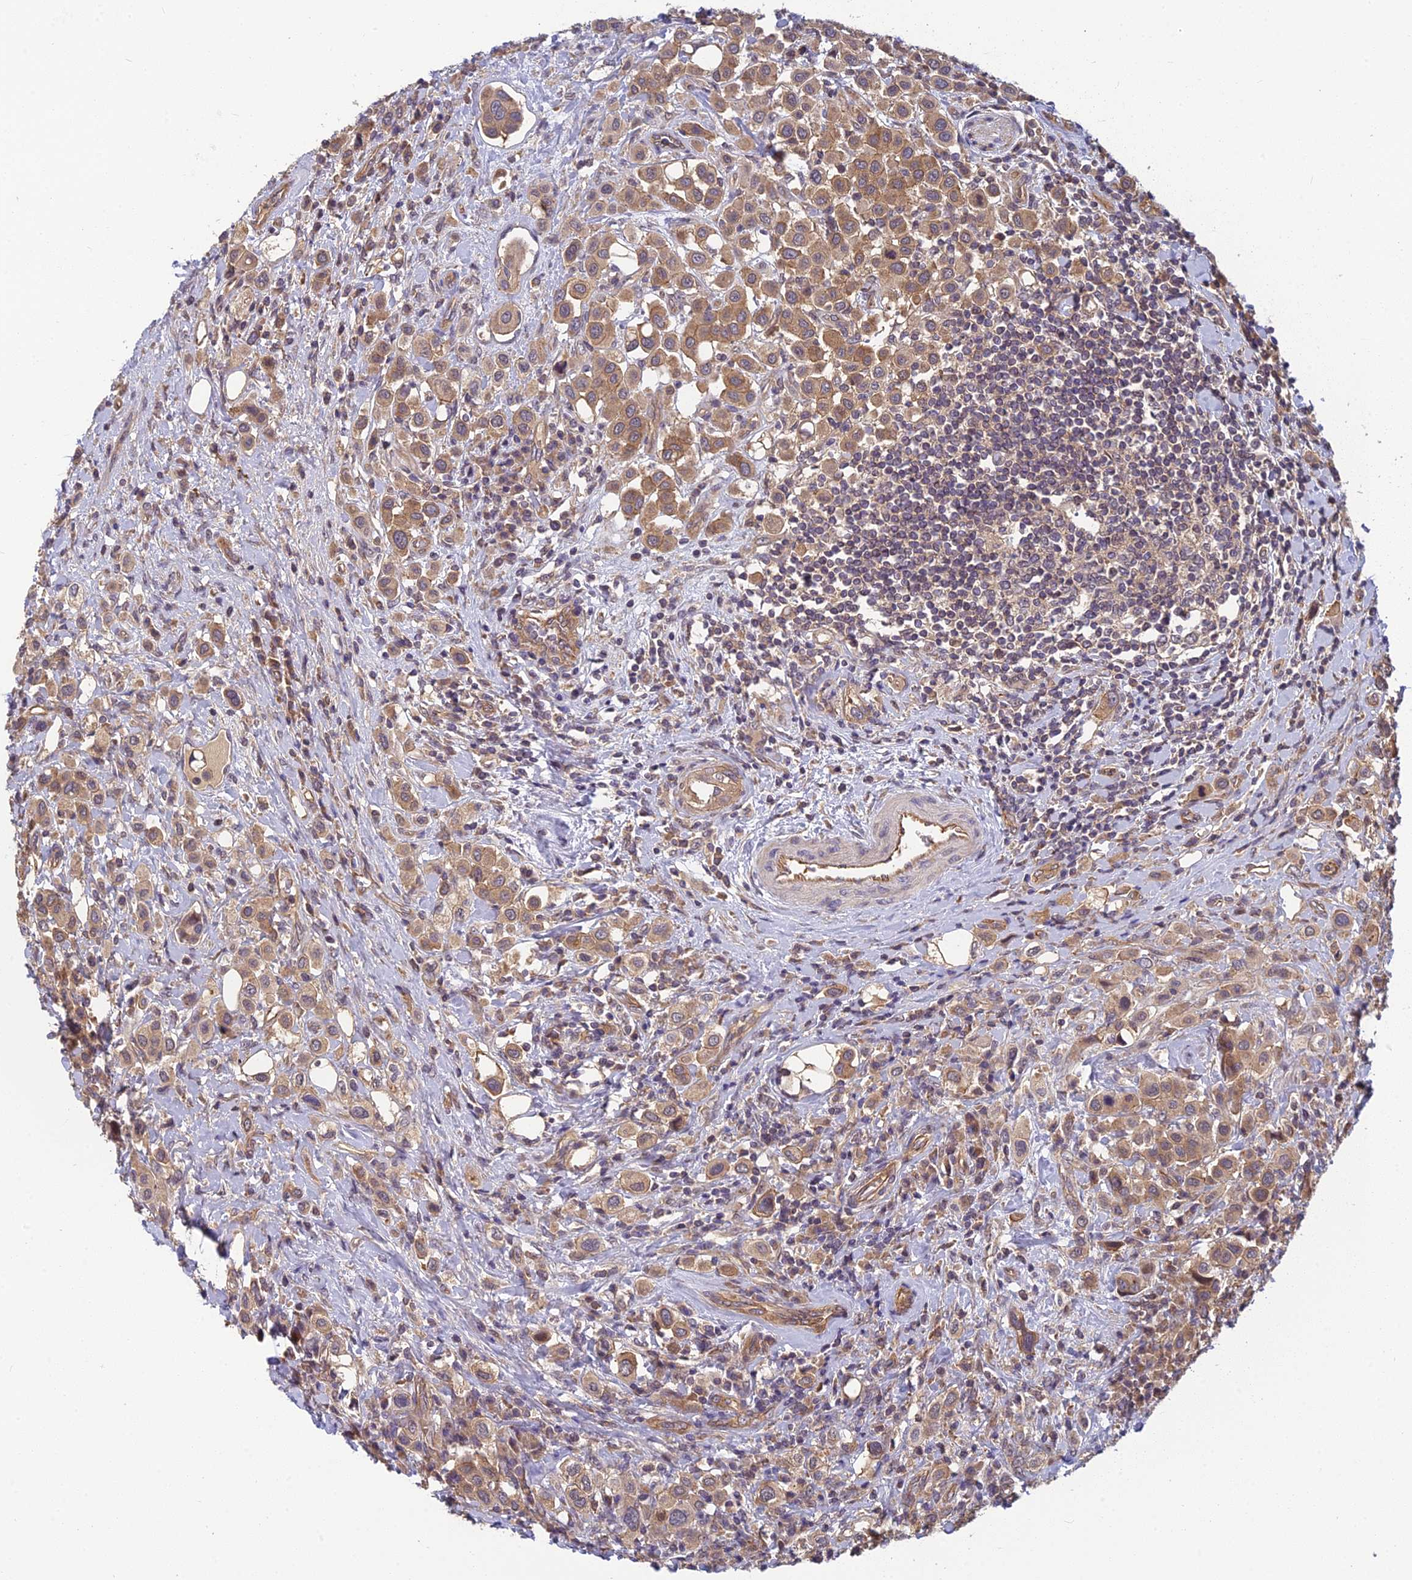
{"staining": {"intensity": "moderate", "quantity": ">75%", "location": "cytoplasmic/membranous"}, "tissue": "urothelial cancer", "cell_type": "Tumor cells", "image_type": "cancer", "snomed": [{"axis": "morphology", "description": "Urothelial carcinoma, High grade"}, {"axis": "topography", "description": "Urinary bladder"}], "caption": "Immunohistochemistry (IHC) staining of high-grade urothelial carcinoma, which exhibits medium levels of moderate cytoplasmic/membranous positivity in about >75% of tumor cells indicating moderate cytoplasmic/membranous protein staining. The staining was performed using DAB (brown) for protein detection and nuclei were counterstained in hematoxylin (blue).", "gene": "PIKFYVE", "patient": {"sex": "male", "age": 50}}